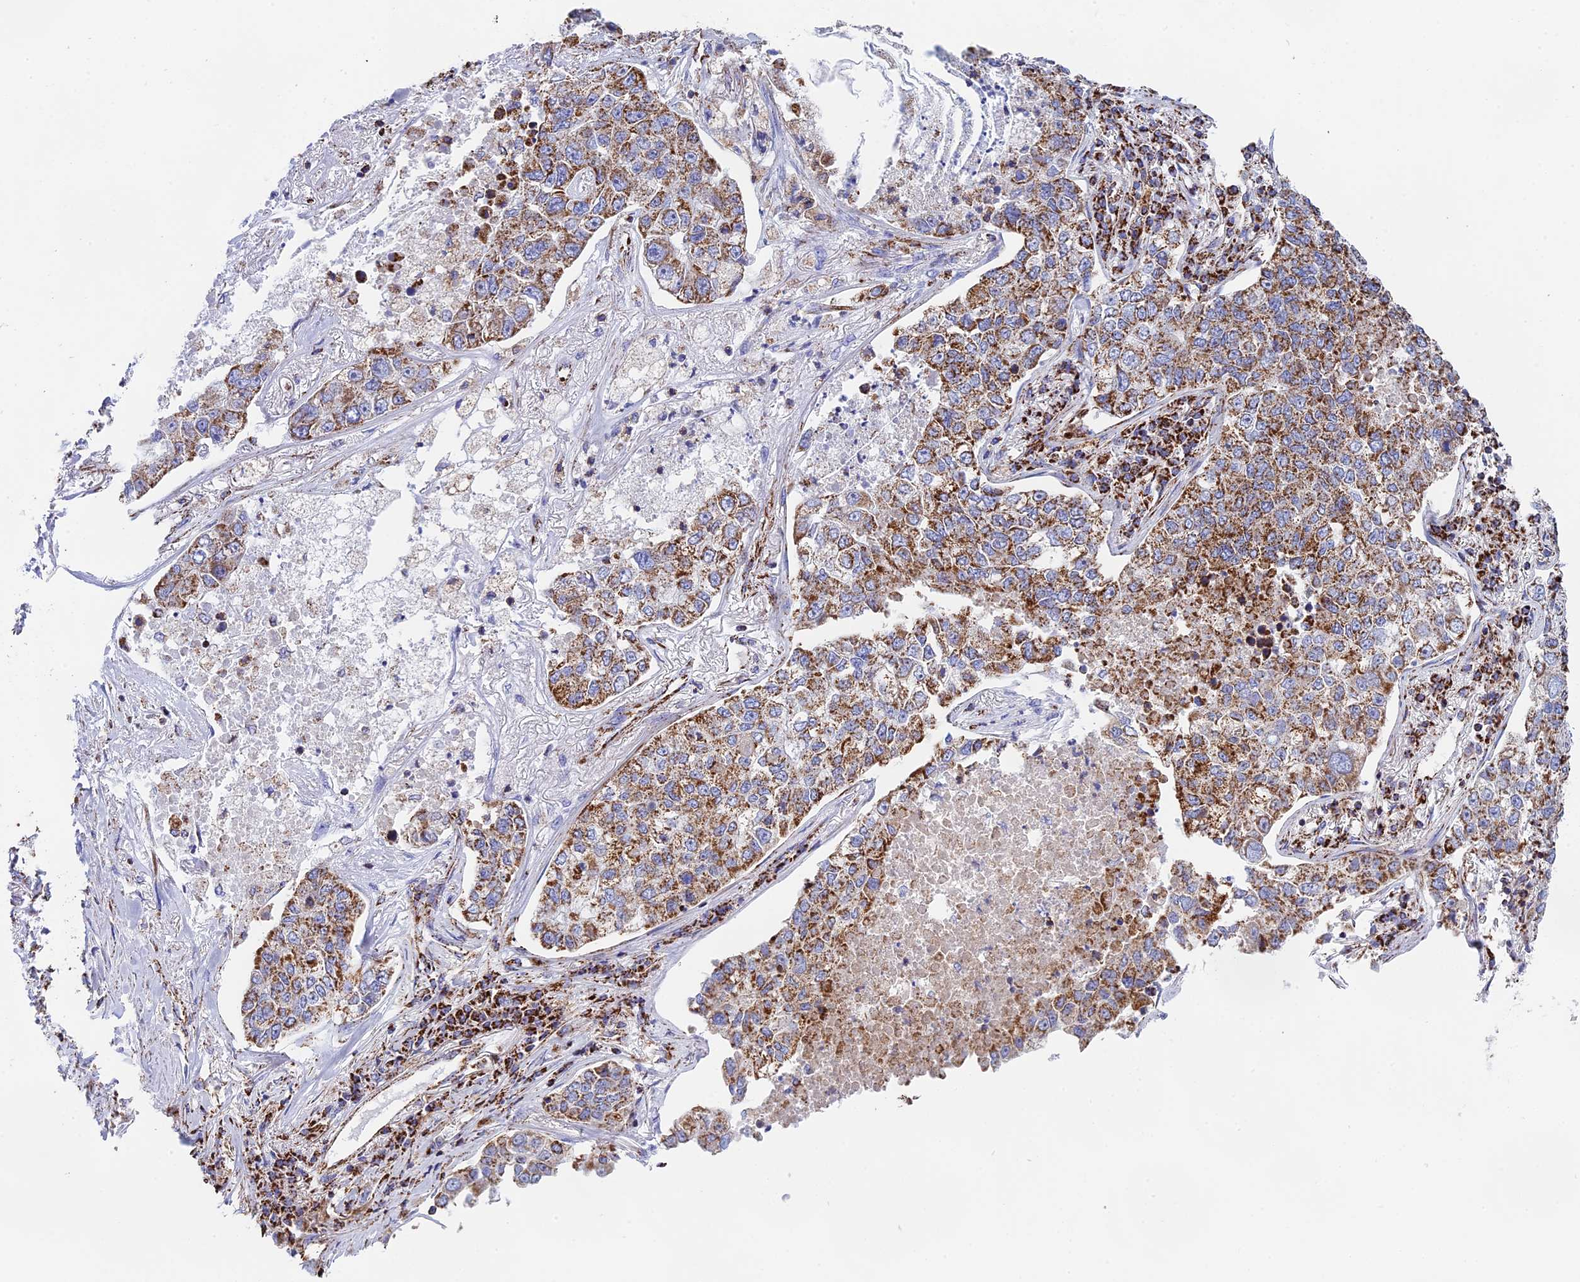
{"staining": {"intensity": "moderate", "quantity": ">75%", "location": "cytoplasmic/membranous"}, "tissue": "lung cancer", "cell_type": "Tumor cells", "image_type": "cancer", "snomed": [{"axis": "morphology", "description": "Adenocarcinoma, NOS"}, {"axis": "topography", "description": "Lung"}], "caption": "Immunohistochemistry micrograph of neoplastic tissue: lung cancer stained using IHC demonstrates medium levels of moderate protein expression localized specifically in the cytoplasmic/membranous of tumor cells, appearing as a cytoplasmic/membranous brown color.", "gene": "NDUFA5", "patient": {"sex": "male", "age": 49}}